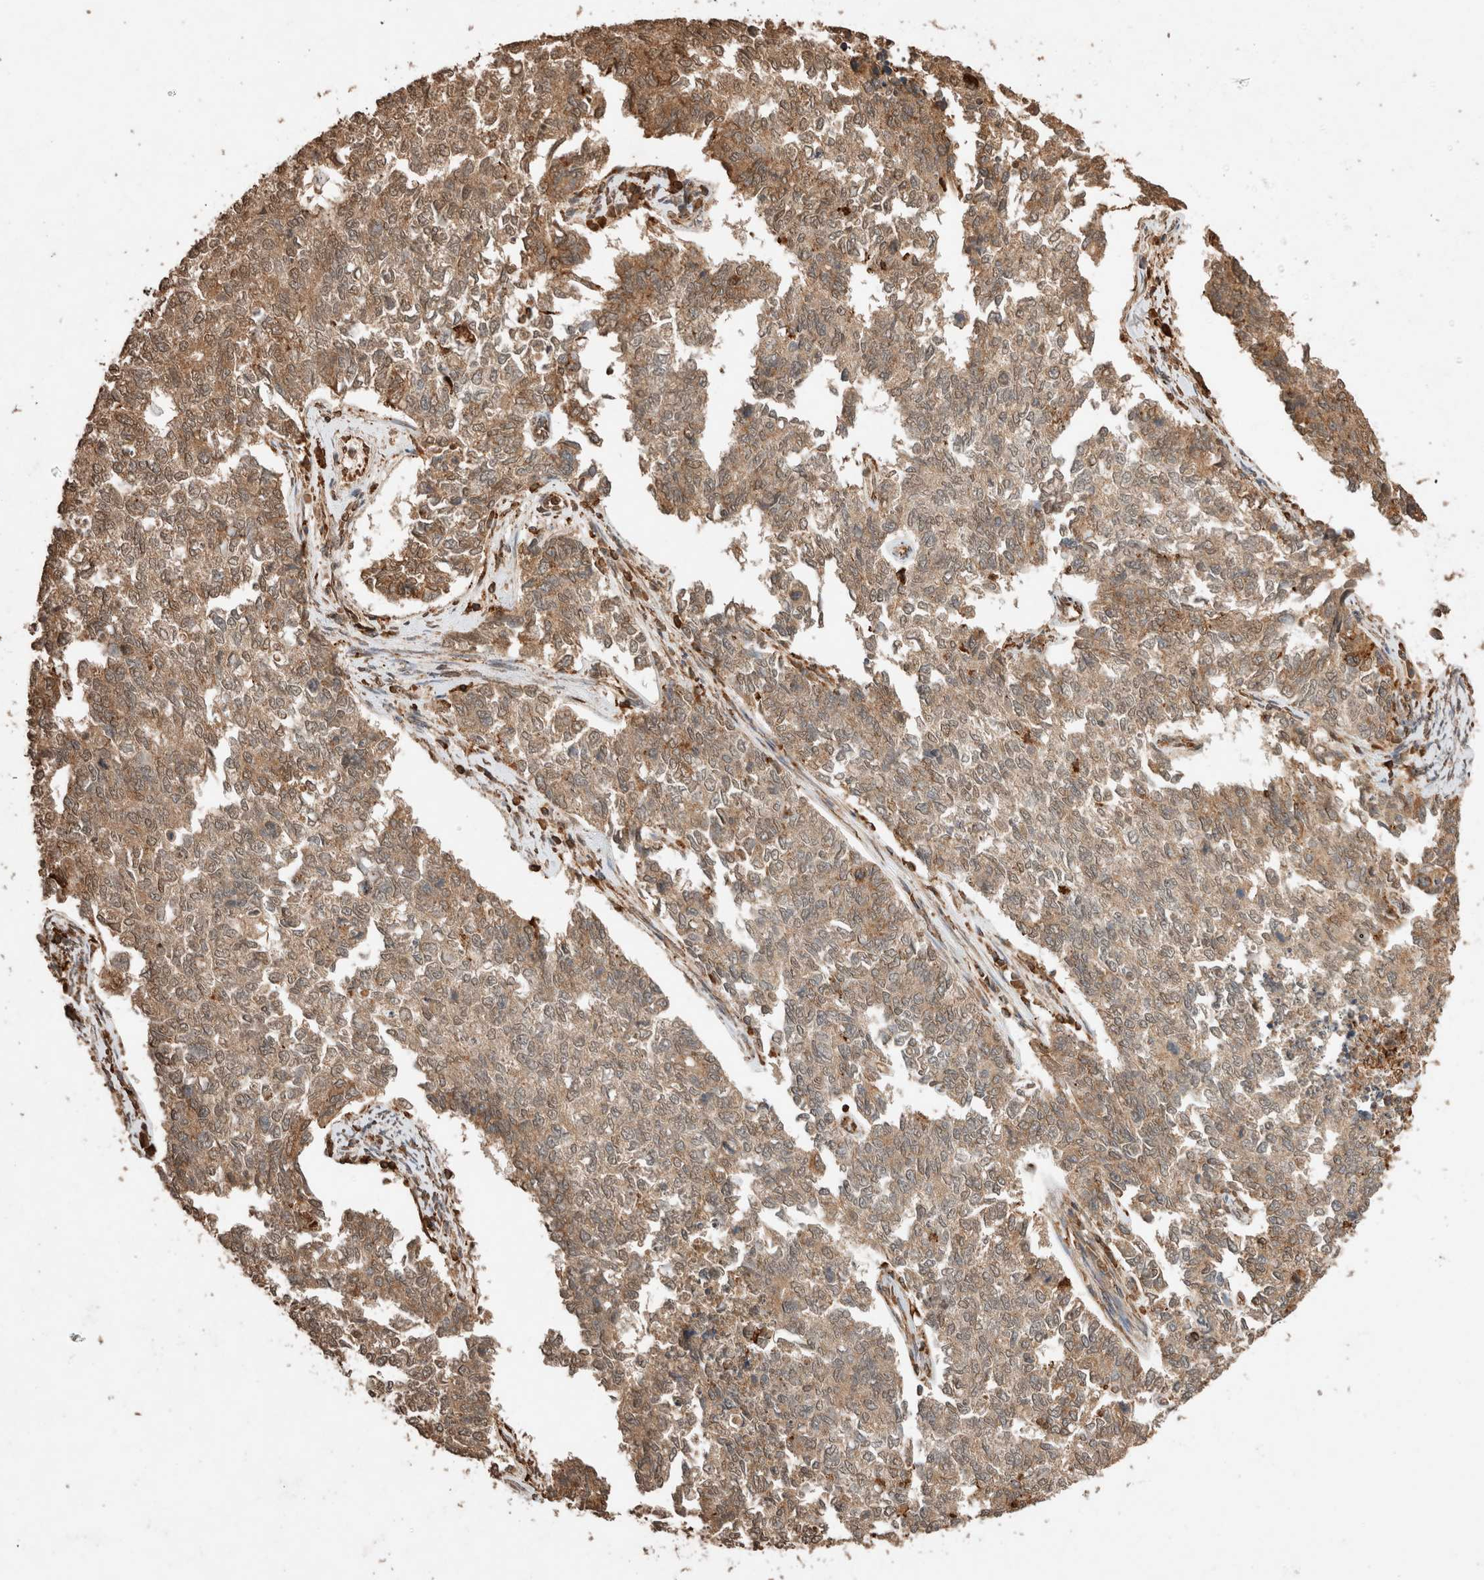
{"staining": {"intensity": "moderate", "quantity": ">75%", "location": "cytoplasmic/membranous,nuclear"}, "tissue": "cervical cancer", "cell_type": "Tumor cells", "image_type": "cancer", "snomed": [{"axis": "morphology", "description": "Squamous cell carcinoma, NOS"}, {"axis": "topography", "description": "Cervix"}], "caption": "An immunohistochemistry image of tumor tissue is shown. Protein staining in brown highlights moderate cytoplasmic/membranous and nuclear positivity in cervical cancer (squamous cell carcinoma) within tumor cells. (DAB (3,3'-diaminobenzidine) IHC, brown staining for protein, blue staining for nuclei).", "gene": "ERAP1", "patient": {"sex": "female", "age": 63}}